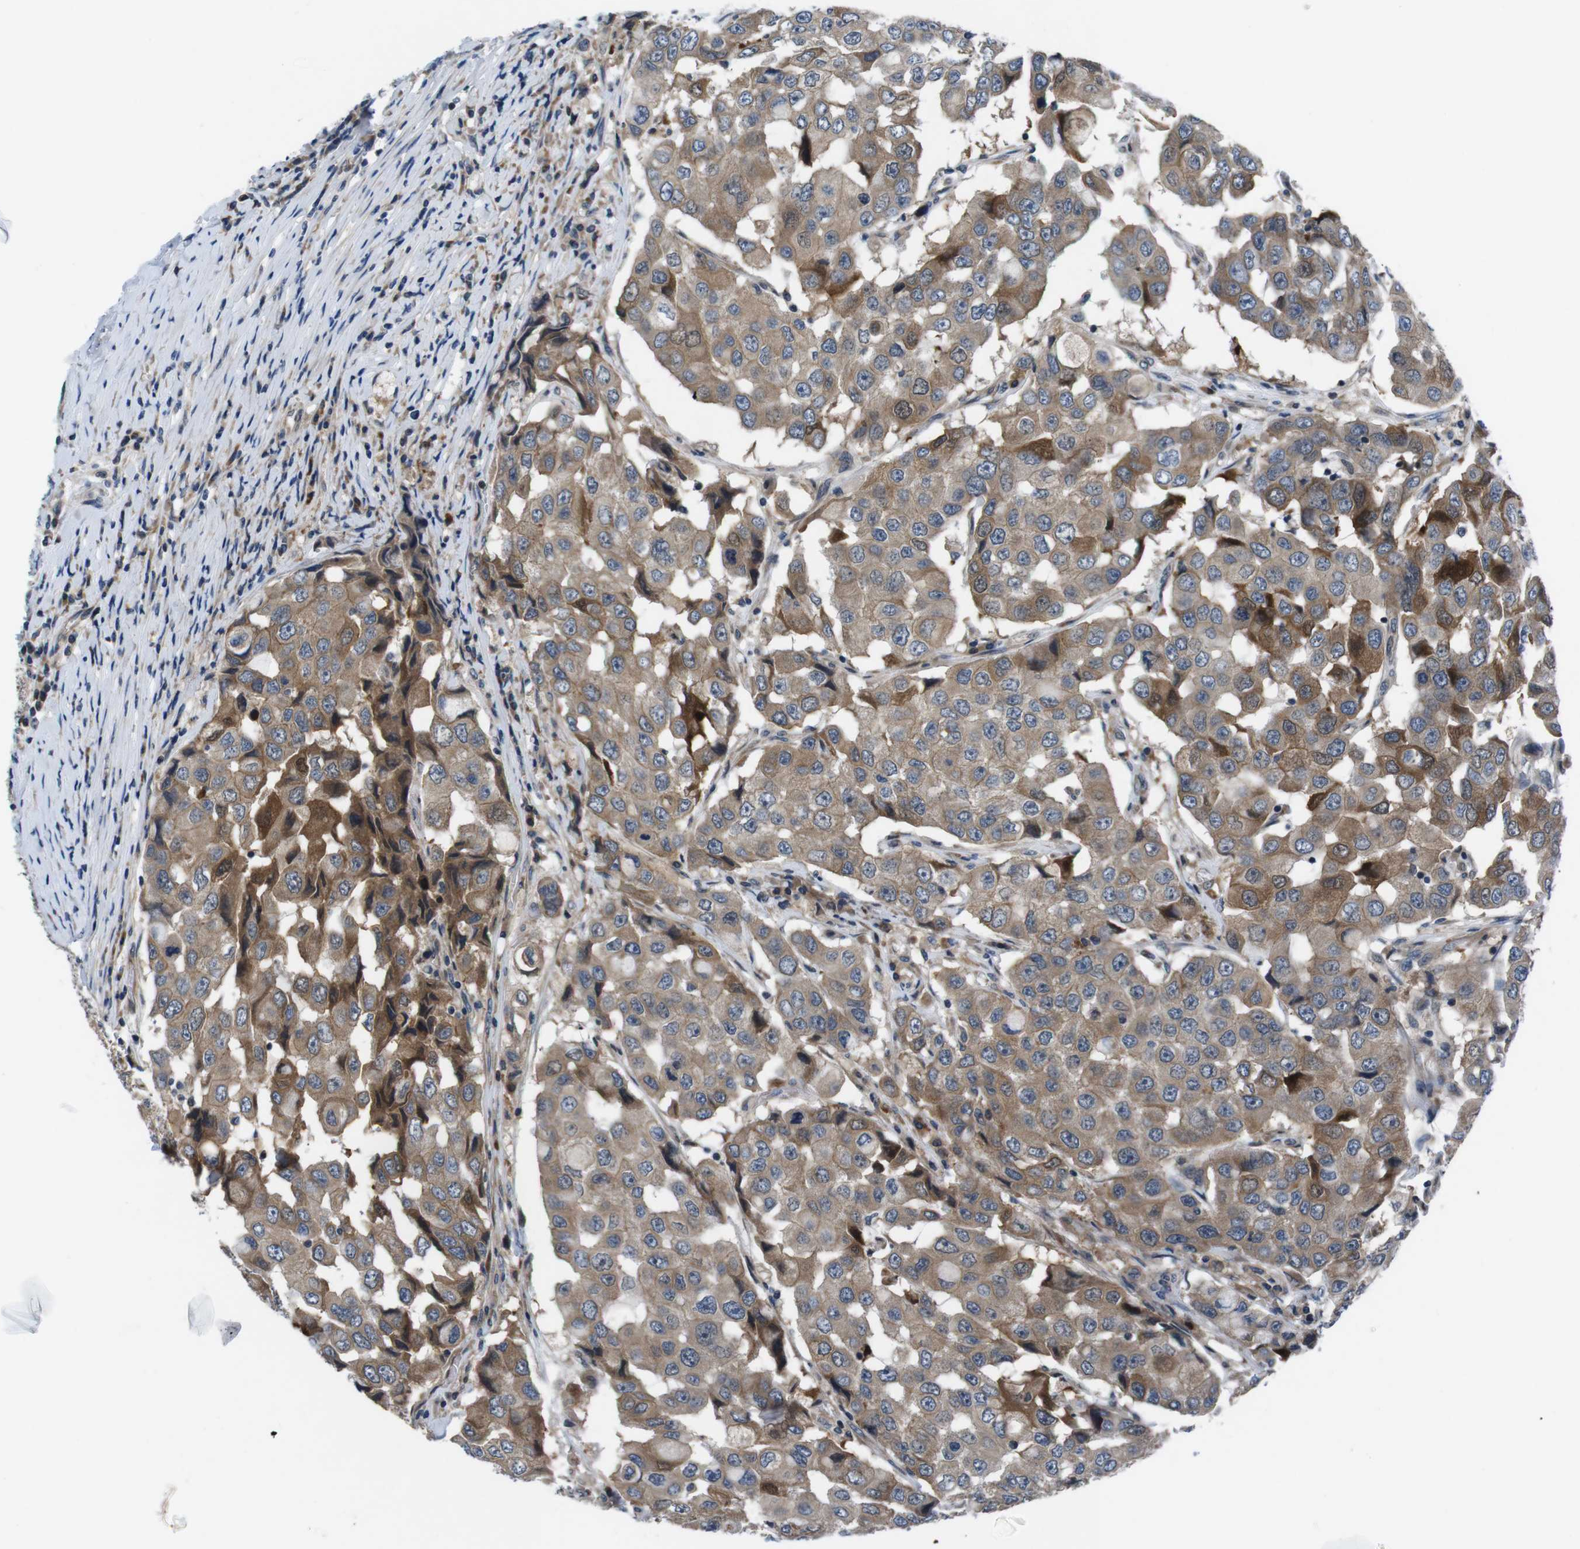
{"staining": {"intensity": "moderate", "quantity": ">75%", "location": "cytoplasmic/membranous"}, "tissue": "breast cancer", "cell_type": "Tumor cells", "image_type": "cancer", "snomed": [{"axis": "morphology", "description": "Duct carcinoma"}, {"axis": "topography", "description": "Breast"}], "caption": "Immunohistochemical staining of human infiltrating ductal carcinoma (breast) exhibits medium levels of moderate cytoplasmic/membranous protein staining in about >75% of tumor cells.", "gene": "JAK1", "patient": {"sex": "female", "age": 27}}